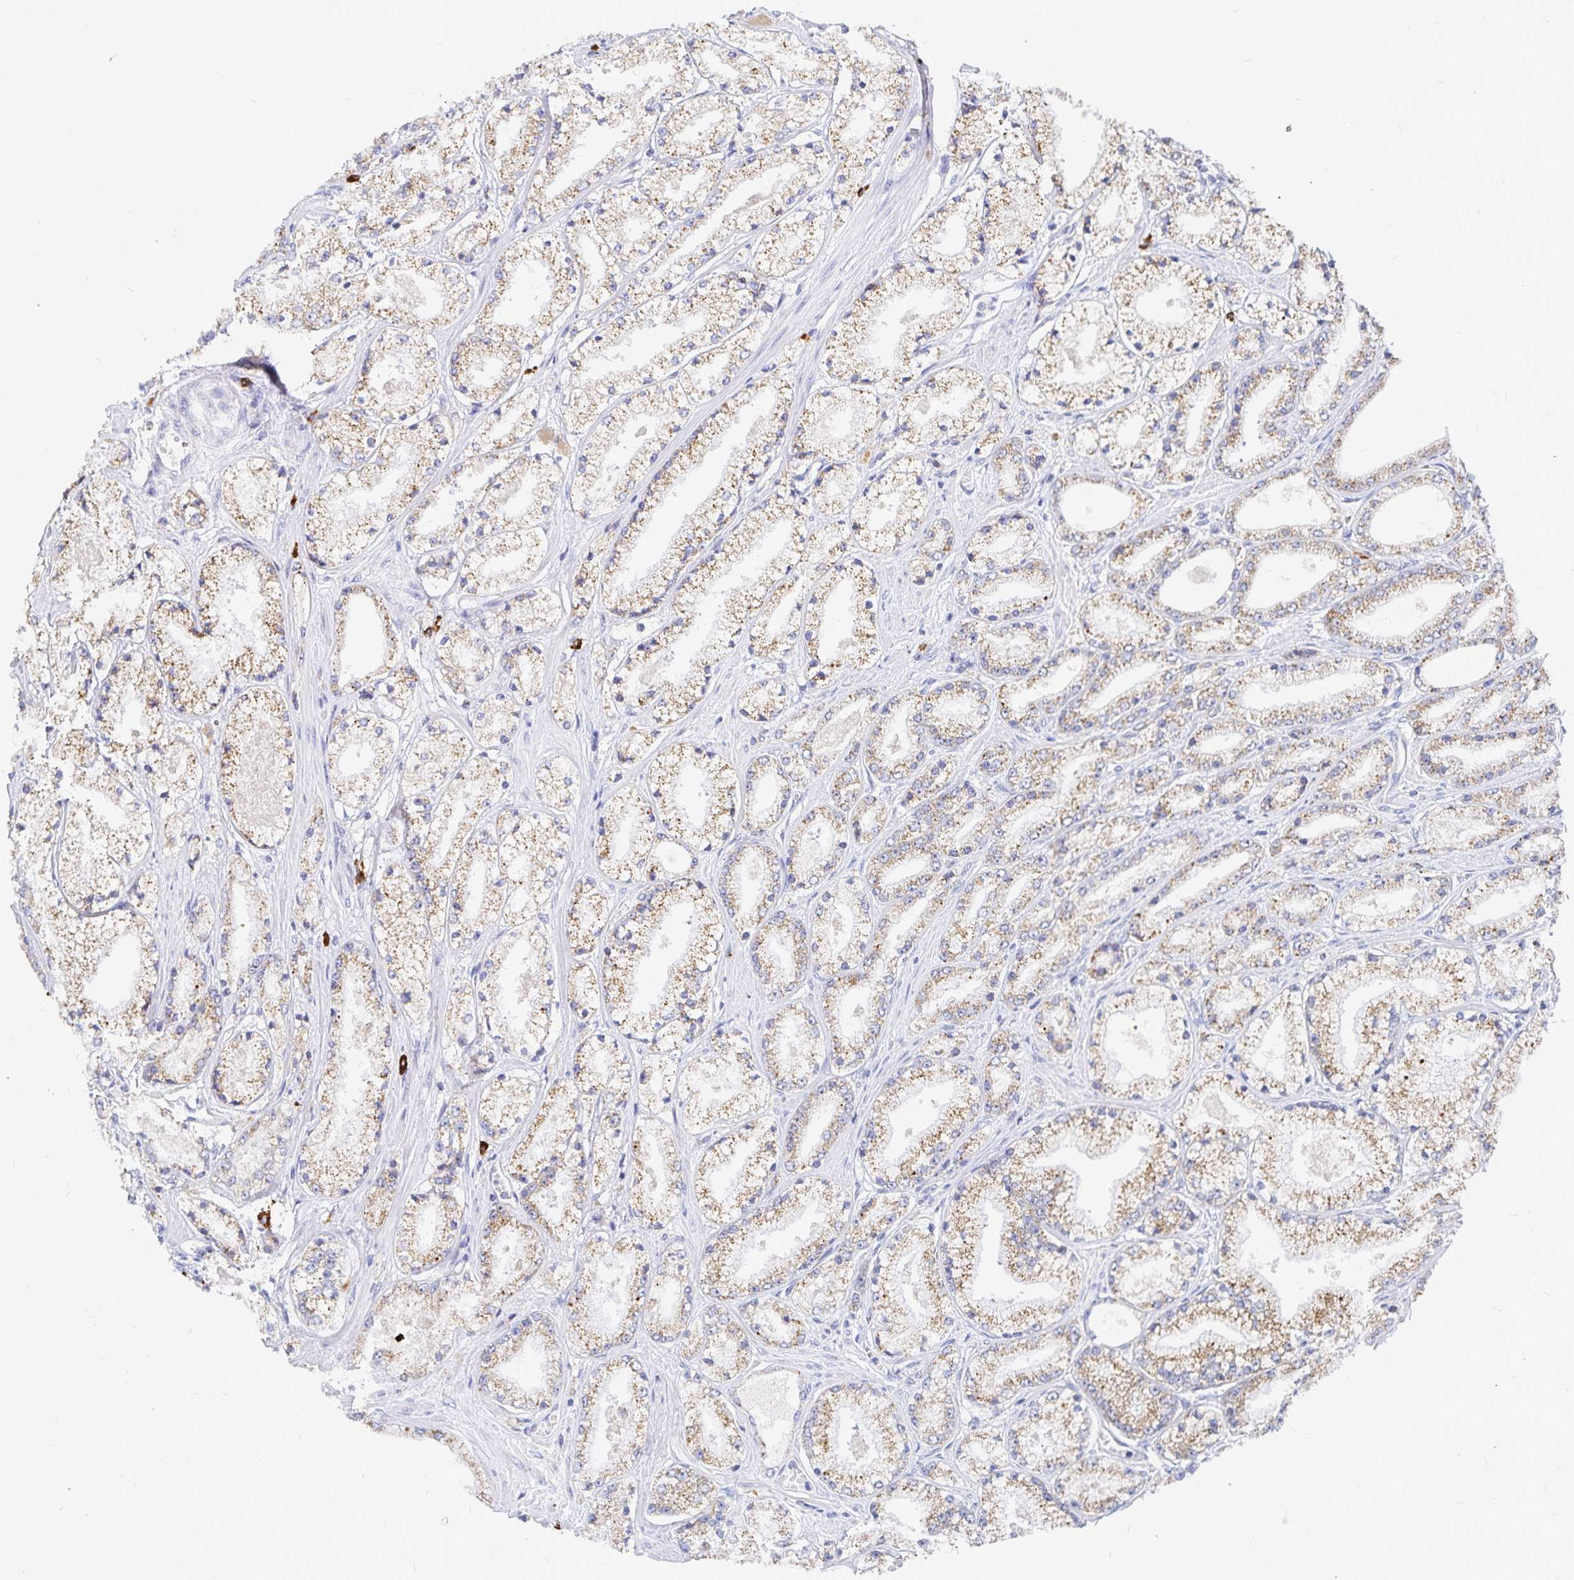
{"staining": {"intensity": "moderate", "quantity": ">75%", "location": "cytoplasmic/membranous"}, "tissue": "prostate cancer", "cell_type": "Tumor cells", "image_type": "cancer", "snomed": [{"axis": "morphology", "description": "Adenocarcinoma, High grade"}, {"axis": "topography", "description": "Prostate"}], "caption": "Adenocarcinoma (high-grade) (prostate) tissue exhibits moderate cytoplasmic/membranous positivity in approximately >75% of tumor cells, visualized by immunohistochemistry.", "gene": "PKHD1", "patient": {"sex": "male", "age": 63}}